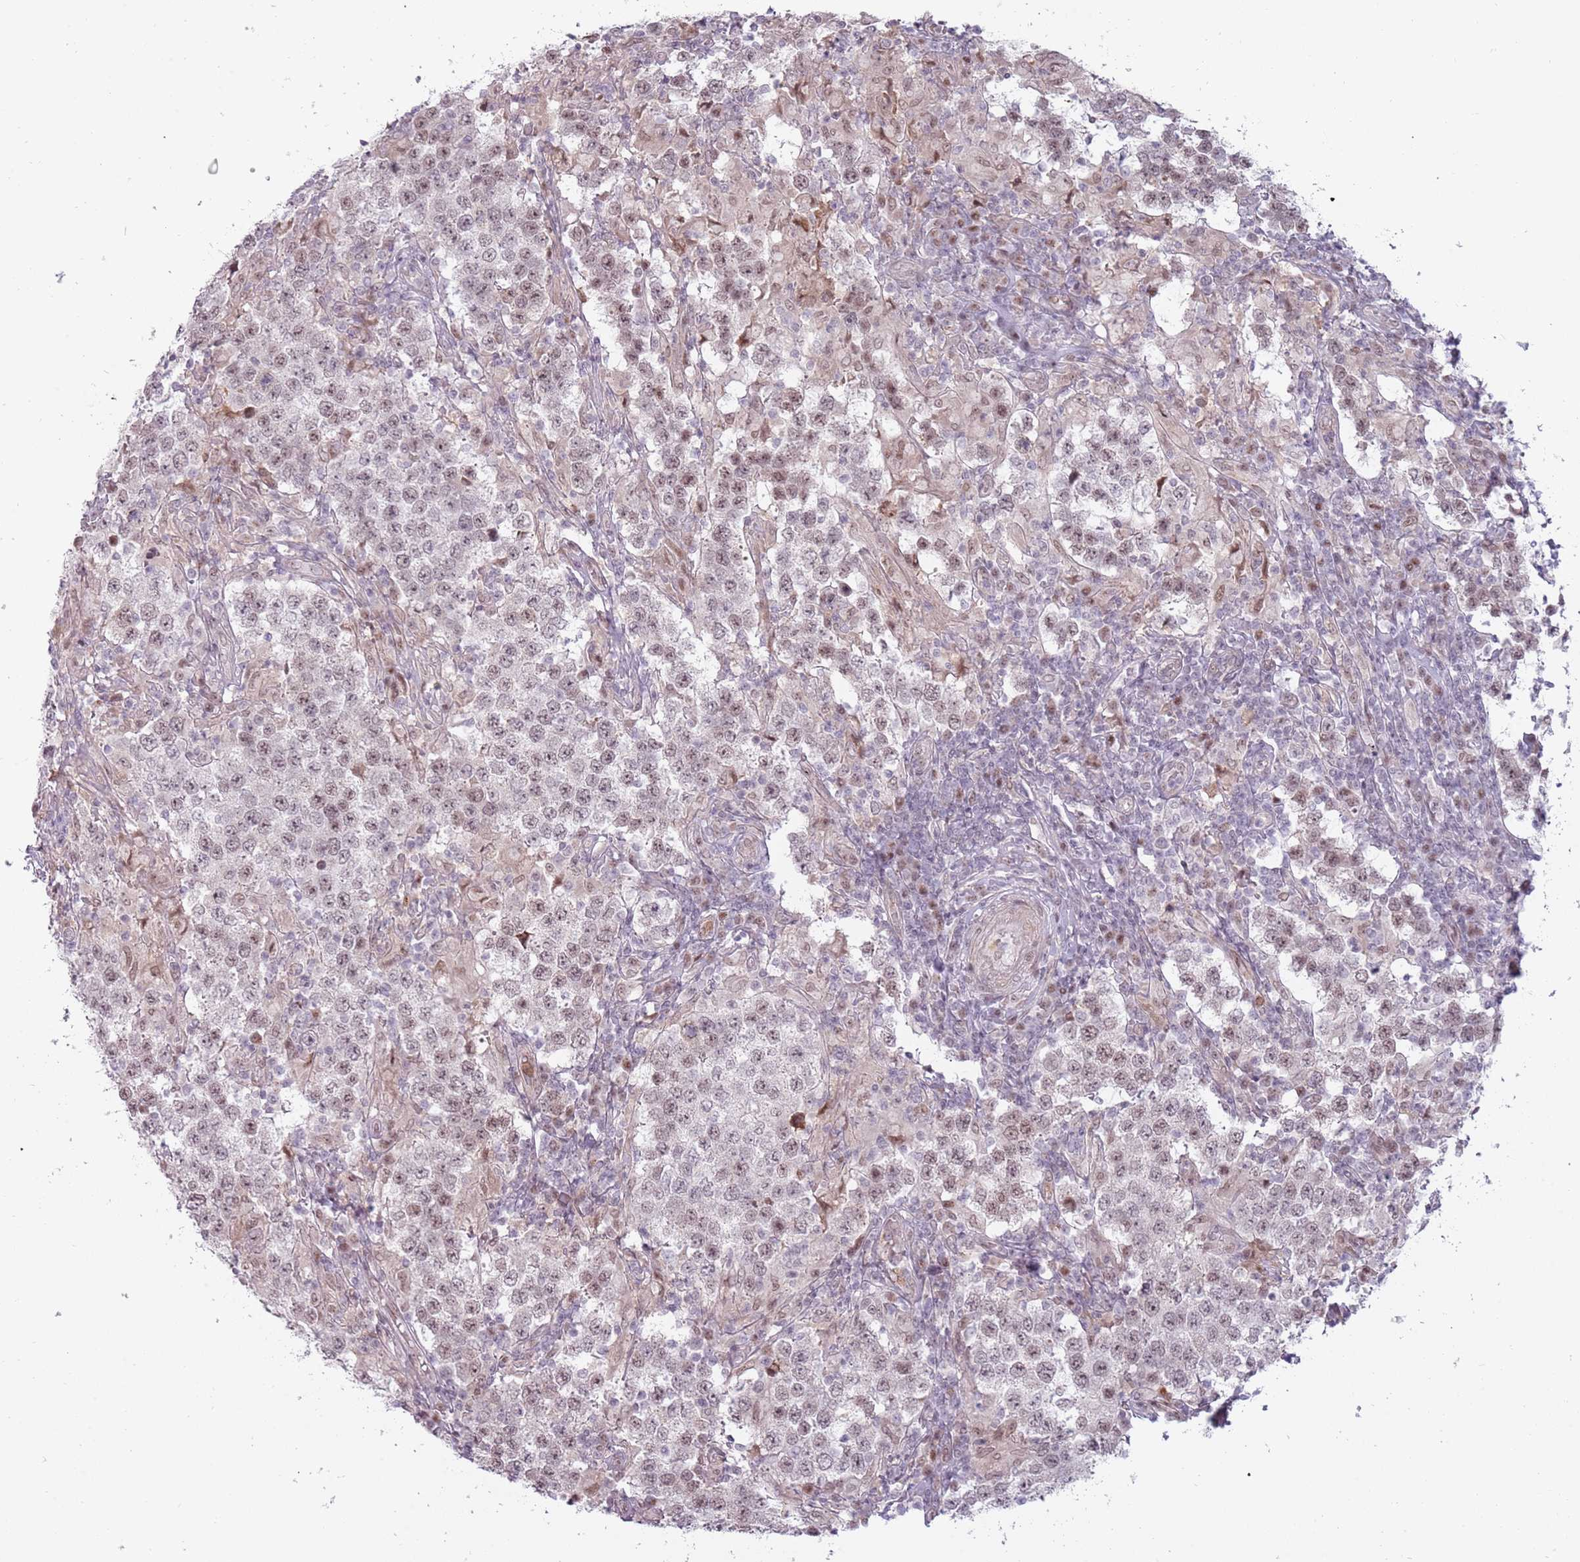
{"staining": {"intensity": "weak", "quantity": ">75%", "location": "nuclear"}, "tissue": "testis cancer", "cell_type": "Tumor cells", "image_type": "cancer", "snomed": [{"axis": "morphology", "description": "Seminoma, NOS"}, {"axis": "morphology", "description": "Carcinoma, Embryonal, NOS"}, {"axis": "topography", "description": "Testis"}], "caption": "Immunohistochemical staining of testis cancer (seminoma) displays low levels of weak nuclear protein staining in approximately >75% of tumor cells.", "gene": "REXO4", "patient": {"sex": "male", "age": 41}}